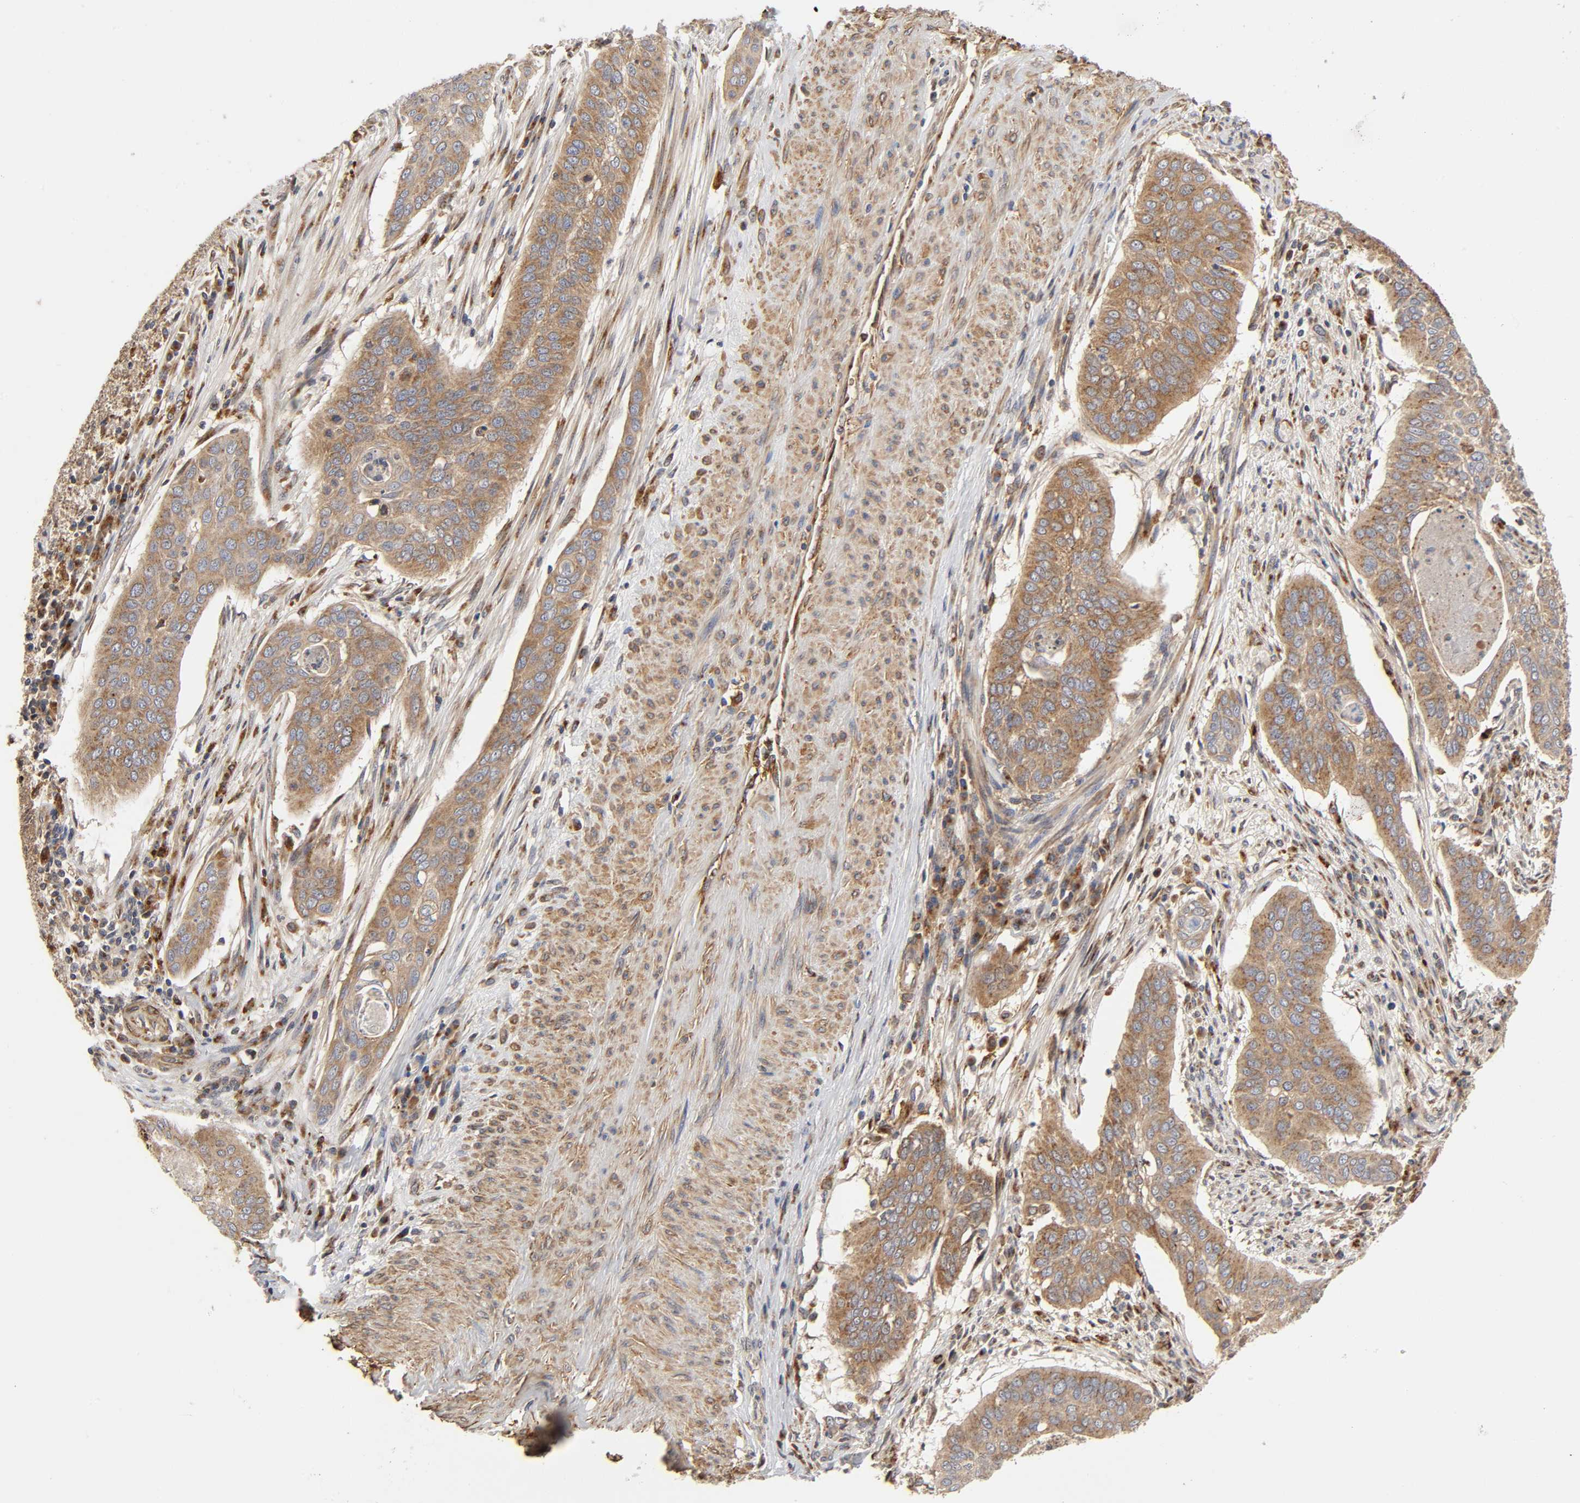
{"staining": {"intensity": "moderate", "quantity": ">75%", "location": "cytoplasmic/membranous"}, "tissue": "cervical cancer", "cell_type": "Tumor cells", "image_type": "cancer", "snomed": [{"axis": "morphology", "description": "Squamous cell carcinoma, NOS"}, {"axis": "topography", "description": "Cervix"}], "caption": "The image displays staining of cervical cancer, revealing moderate cytoplasmic/membranous protein staining (brown color) within tumor cells.", "gene": "GNPTG", "patient": {"sex": "female", "age": 39}}